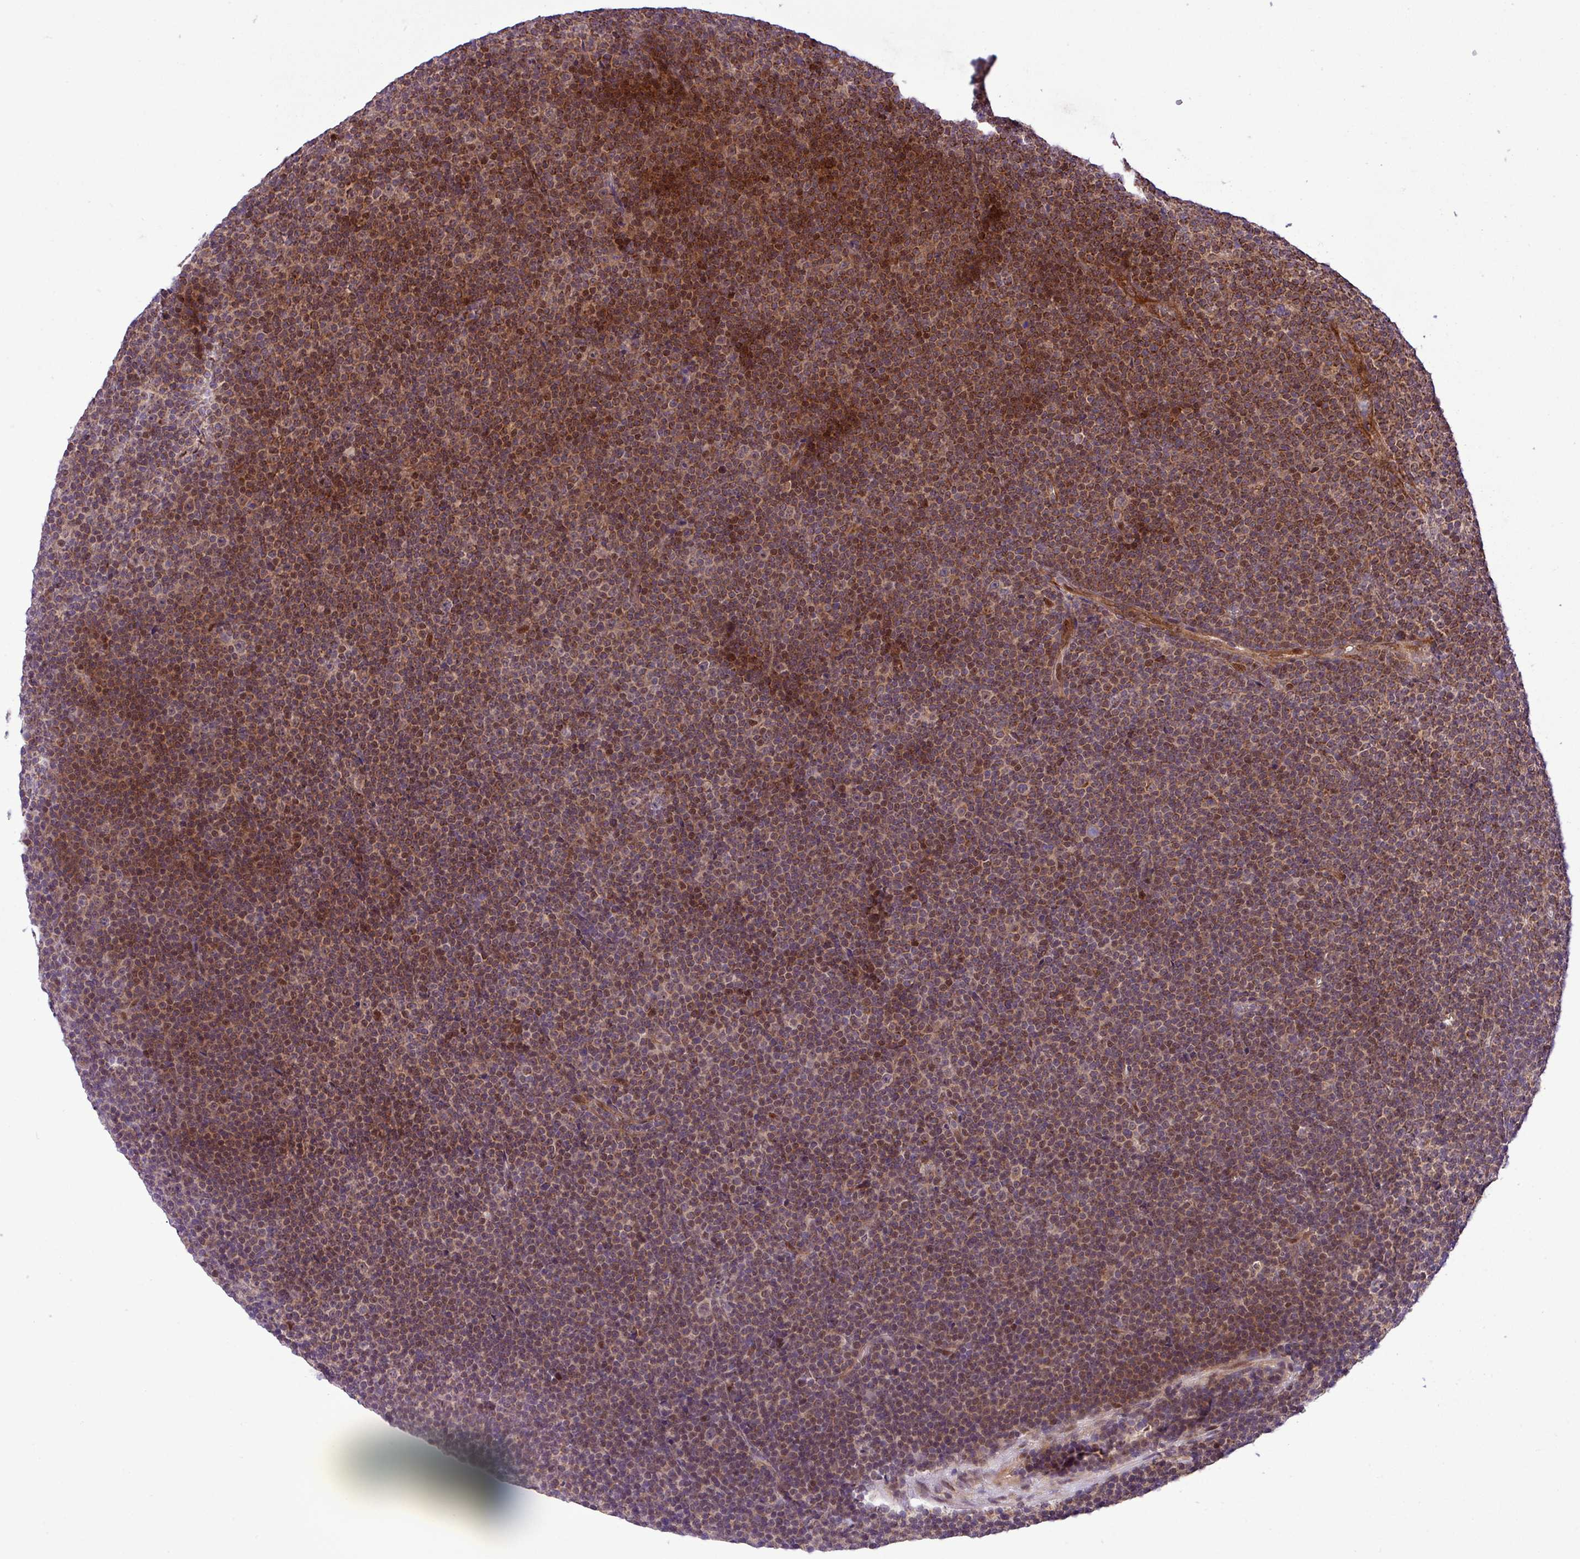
{"staining": {"intensity": "moderate", "quantity": ">75%", "location": "cytoplasmic/membranous,nuclear"}, "tissue": "lymphoma", "cell_type": "Tumor cells", "image_type": "cancer", "snomed": [{"axis": "morphology", "description": "Malignant lymphoma, non-Hodgkin's type, Low grade"}, {"axis": "topography", "description": "Lymph node"}], "caption": "The micrograph demonstrates immunohistochemical staining of low-grade malignant lymphoma, non-Hodgkin's type. There is moderate cytoplasmic/membranous and nuclear staining is seen in about >75% of tumor cells.", "gene": "B3GNT9", "patient": {"sex": "female", "age": 67}}